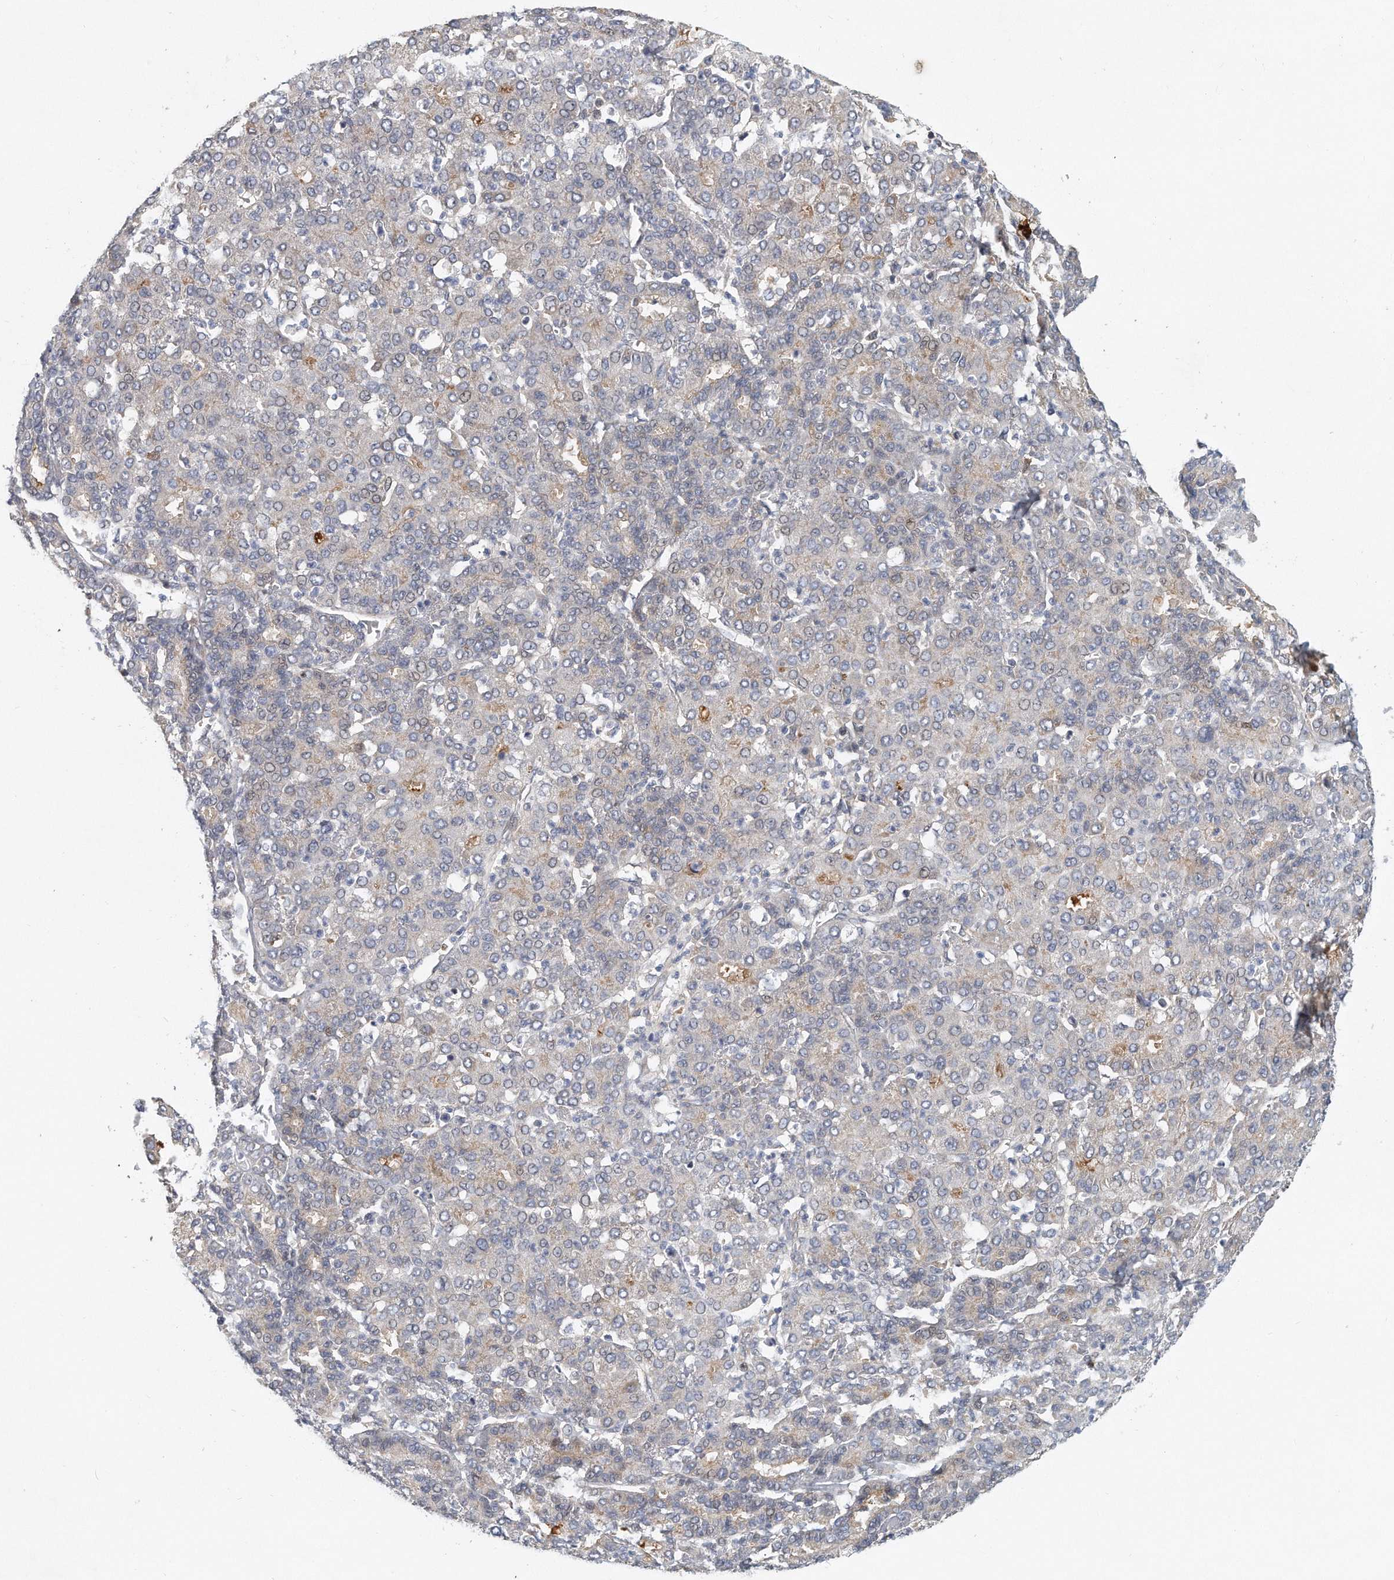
{"staining": {"intensity": "weak", "quantity": "<25%", "location": "cytoplasmic/membranous"}, "tissue": "liver cancer", "cell_type": "Tumor cells", "image_type": "cancer", "snomed": [{"axis": "morphology", "description": "Carcinoma, Hepatocellular, NOS"}, {"axis": "topography", "description": "Liver"}], "caption": "Liver cancer (hepatocellular carcinoma) was stained to show a protein in brown. There is no significant staining in tumor cells.", "gene": "PCDH8", "patient": {"sex": "male", "age": 65}}